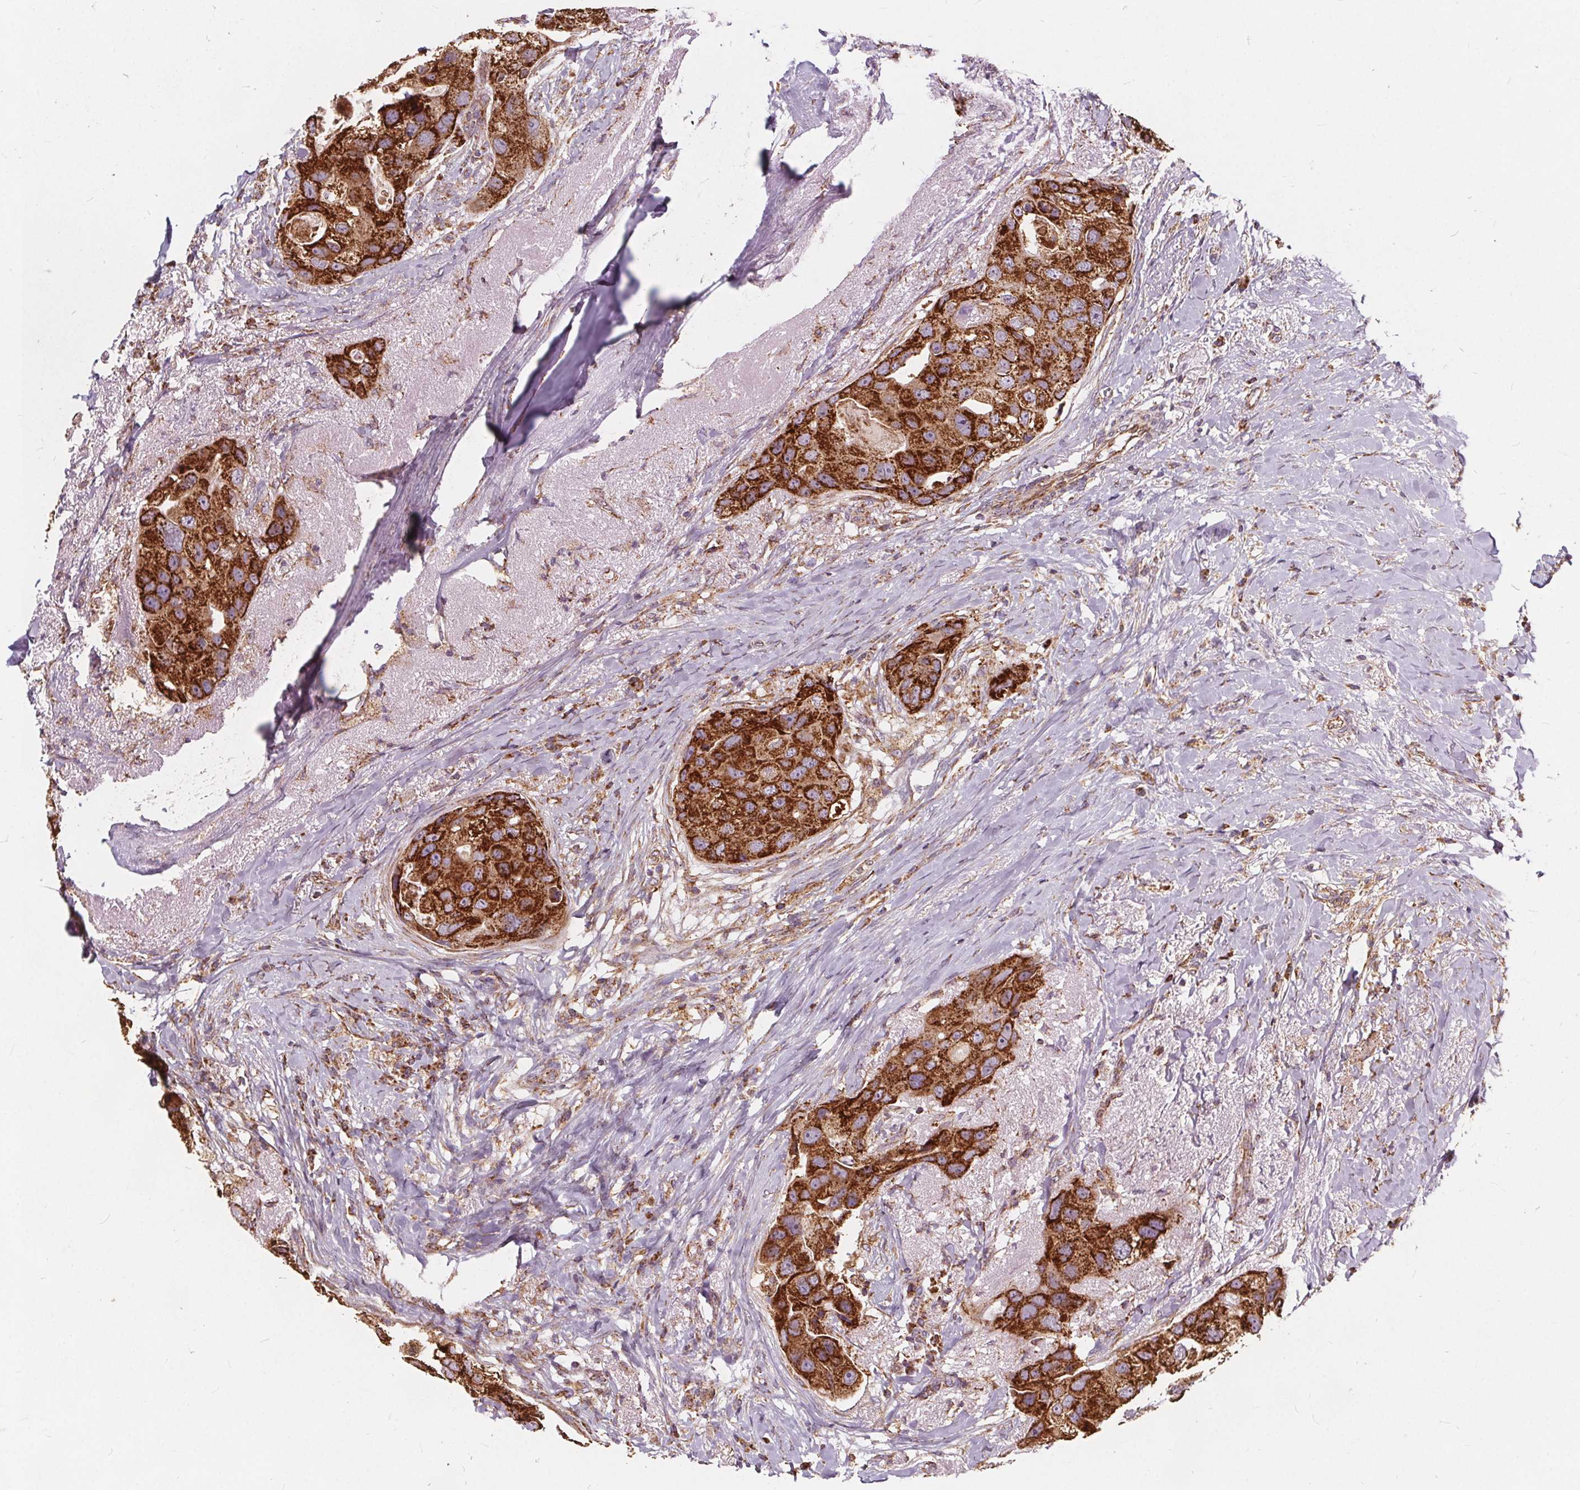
{"staining": {"intensity": "strong", "quantity": ">75%", "location": "cytoplasmic/membranous"}, "tissue": "breast cancer", "cell_type": "Tumor cells", "image_type": "cancer", "snomed": [{"axis": "morphology", "description": "Duct carcinoma"}, {"axis": "topography", "description": "Breast"}], "caption": "Breast cancer (invasive ductal carcinoma) stained with a brown dye displays strong cytoplasmic/membranous positive positivity in about >75% of tumor cells.", "gene": "PLSCR3", "patient": {"sex": "female", "age": 43}}